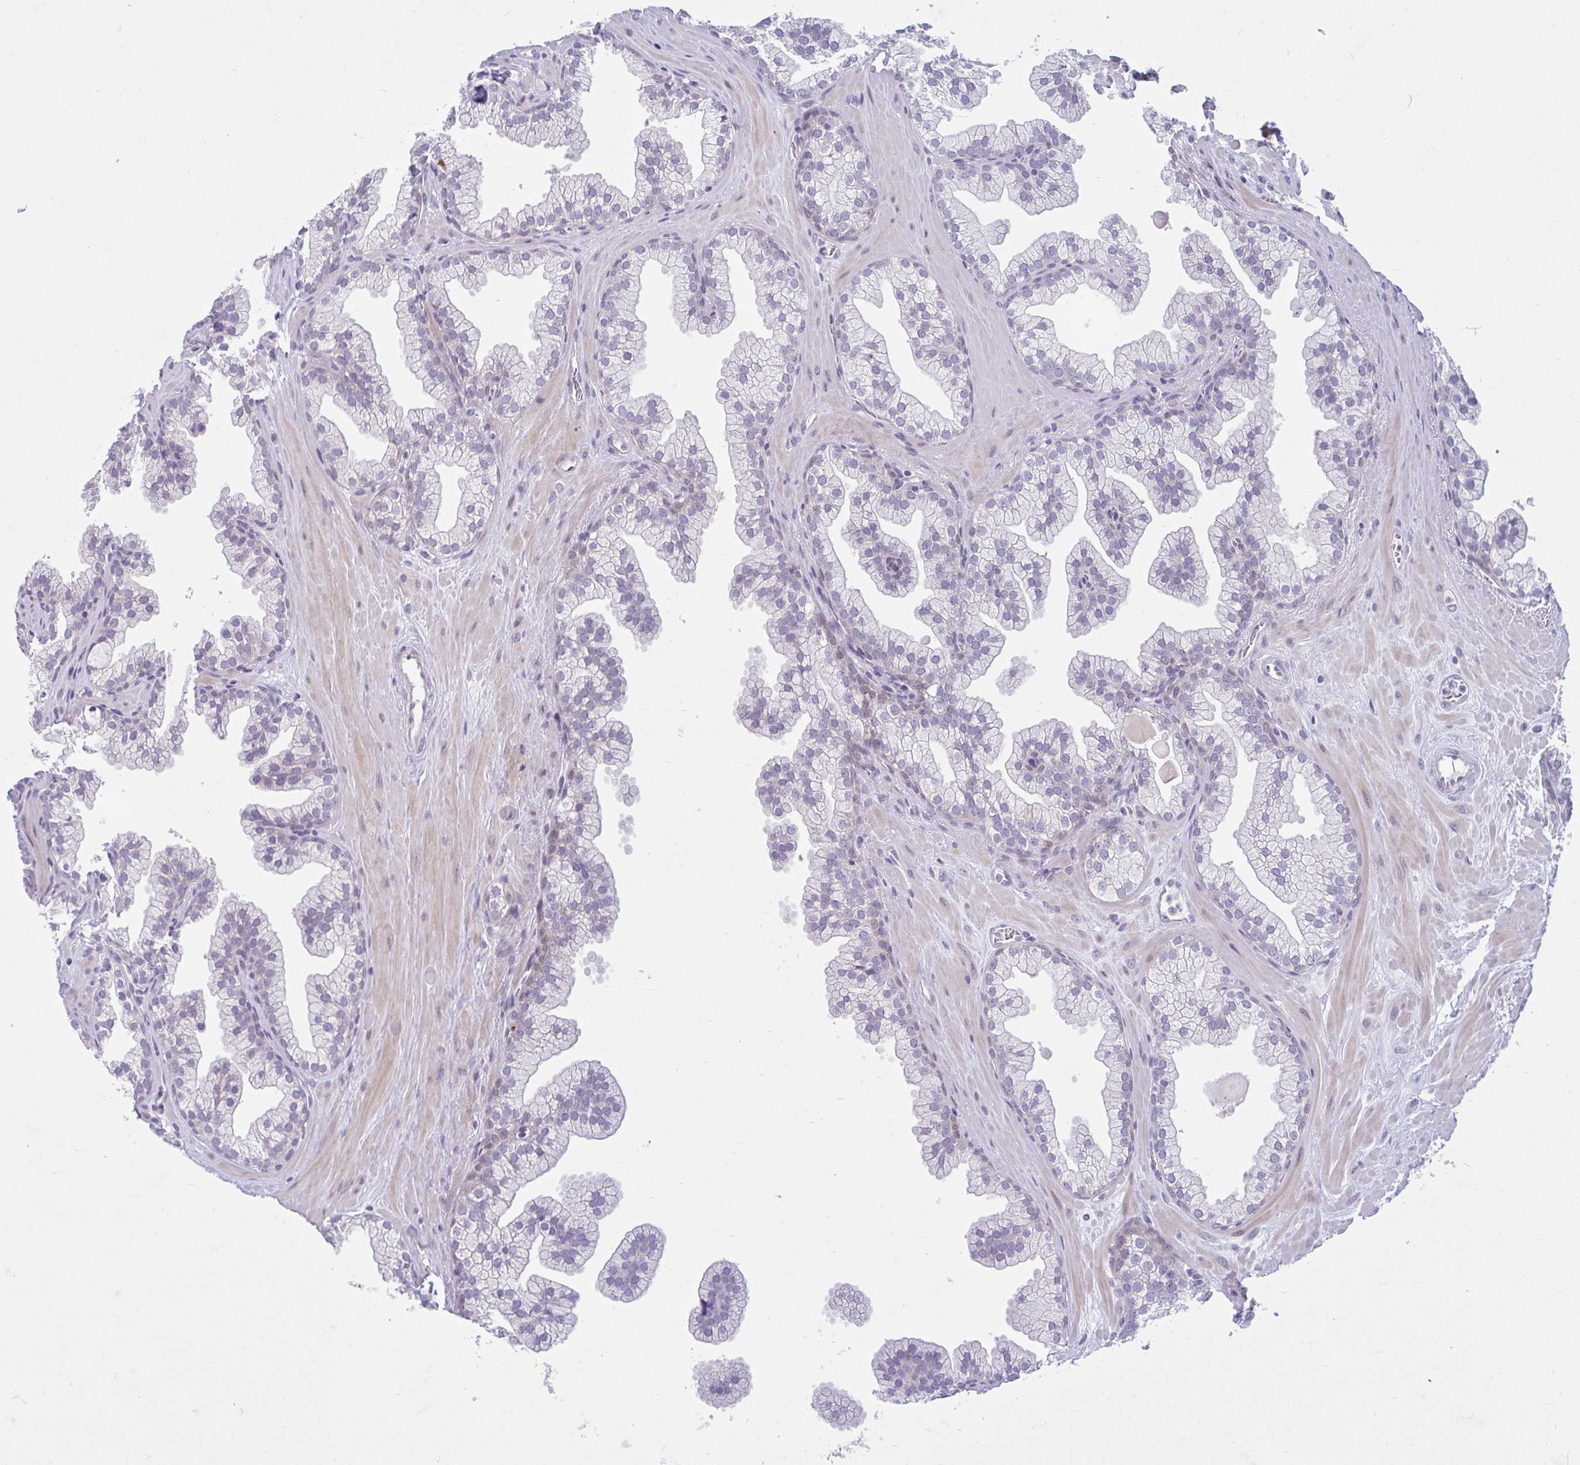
{"staining": {"intensity": "negative", "quantity": "none", "location": "none"}, "tissue": "prostate", "cell_type": "Glandular cells", "image_type": "normal", "snomed": [{"axis": "morphology", "description": "Normal tissue, NOS"}, {"axis": "topography", "description": "Prostate"}, {"axis": "topography", "description": "Peripheral nerve tissue"}], "caption": "The micrograph displays no significant positivity in glandular cells of prostate. Brightfield microscopy of IHC stained with DAB (brown) and hematoxylin (blue), captured at high magnification.", "gene": "FAM153A", "patient": {"sex": "male", "age": 61}}